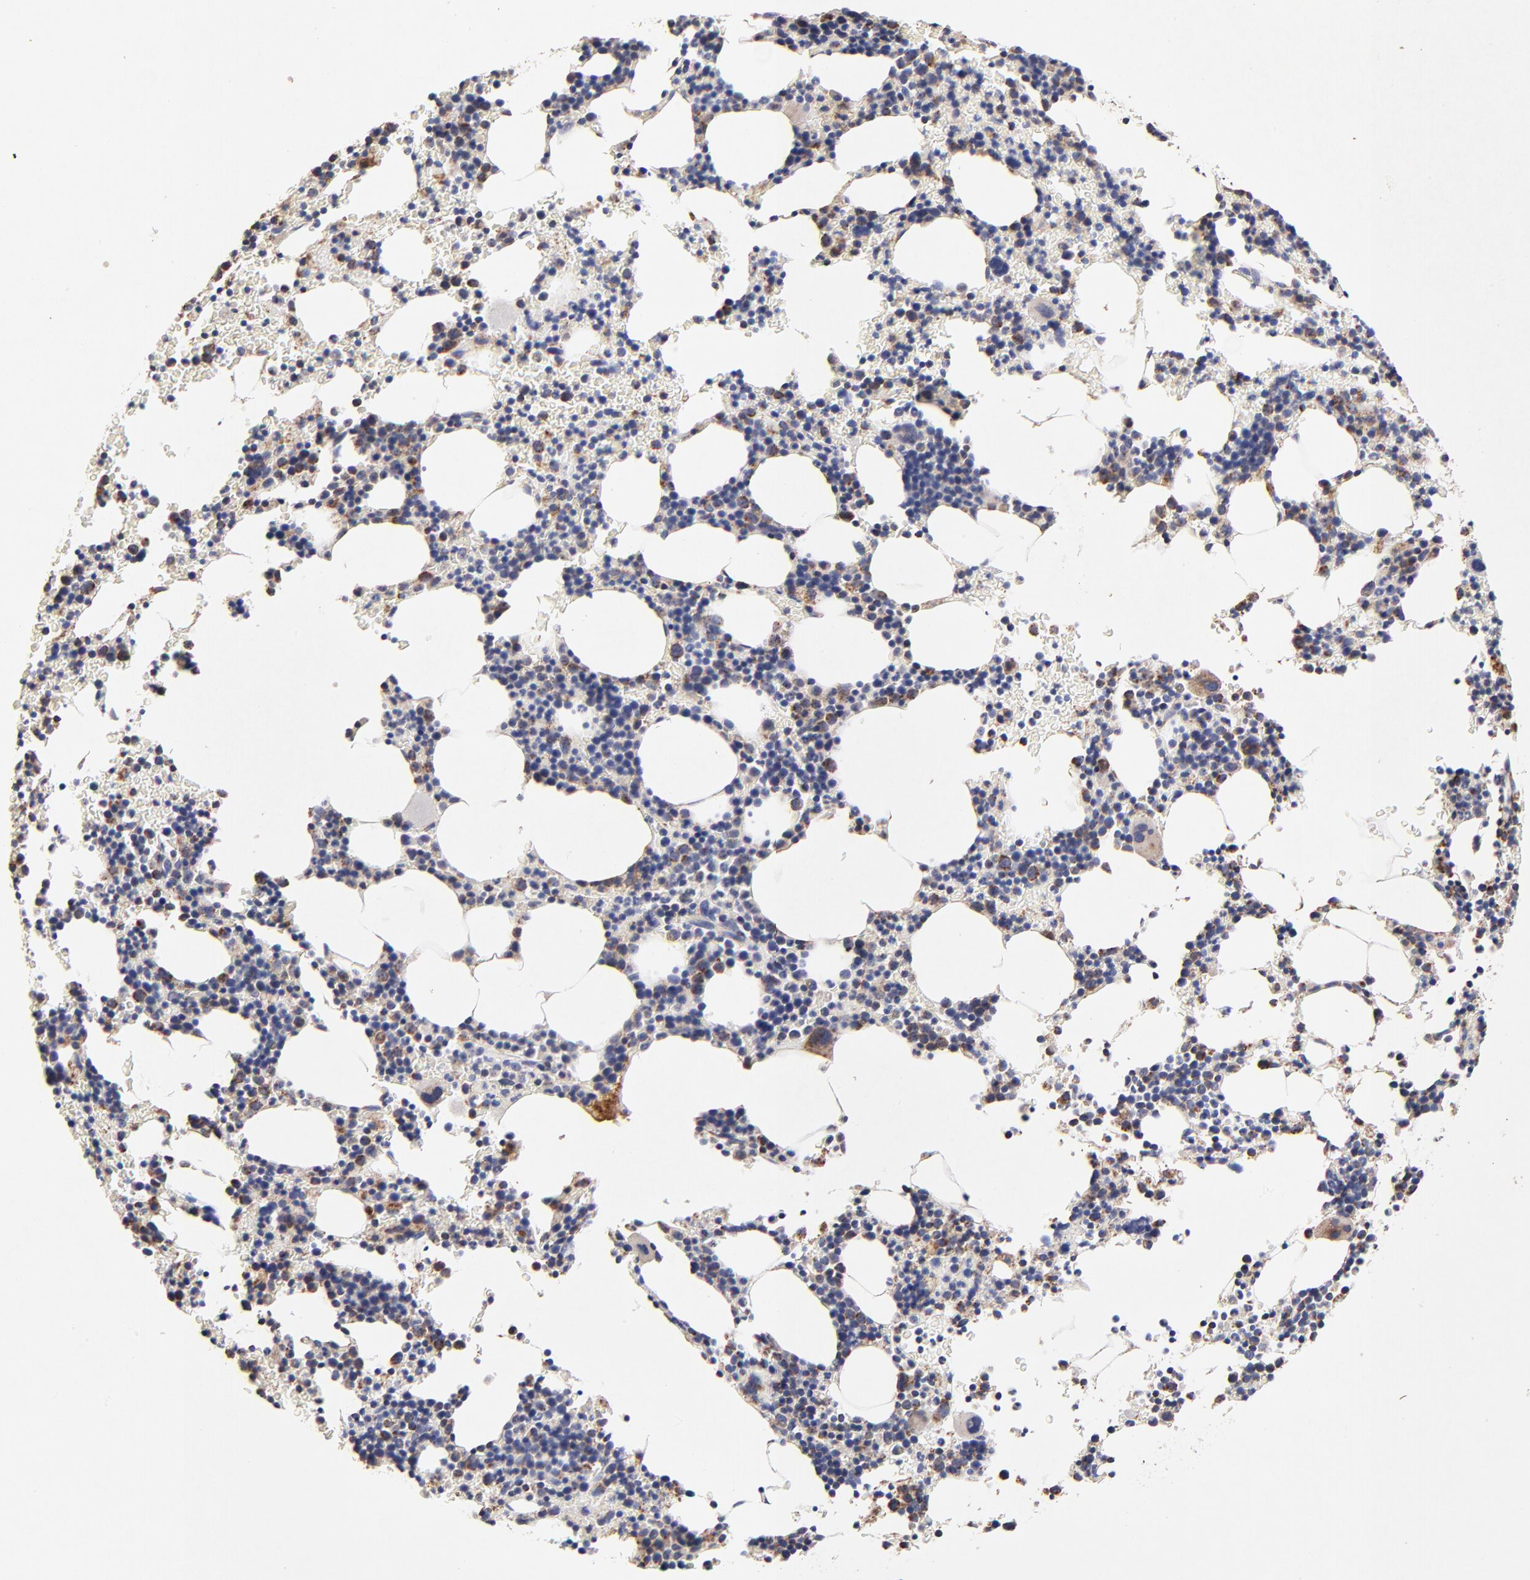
{"staining": {"intensity": "moderate", "quantity": "<25%", "location": "cytoplasmic/membranous"}, "tissue": "bone marrow", "cell_type": "Hematopoietic cells", "image_type": "normal", "snomed": [{"axis": "morphology", "description": "Normal tissue, NOS"}, {"axis": "topography", "description": "Bone marrow"}], "caption": "The image demonstrates a brown stain indicating the presence of a protein in the cytoplasmic/membranous of hematopoietic cells in bone marrow. (brown staining indicates protein expression, while blue staining denotes nuclei).", "gene": "SSBP1", "patient": {"sex": "female", "age": 78}}